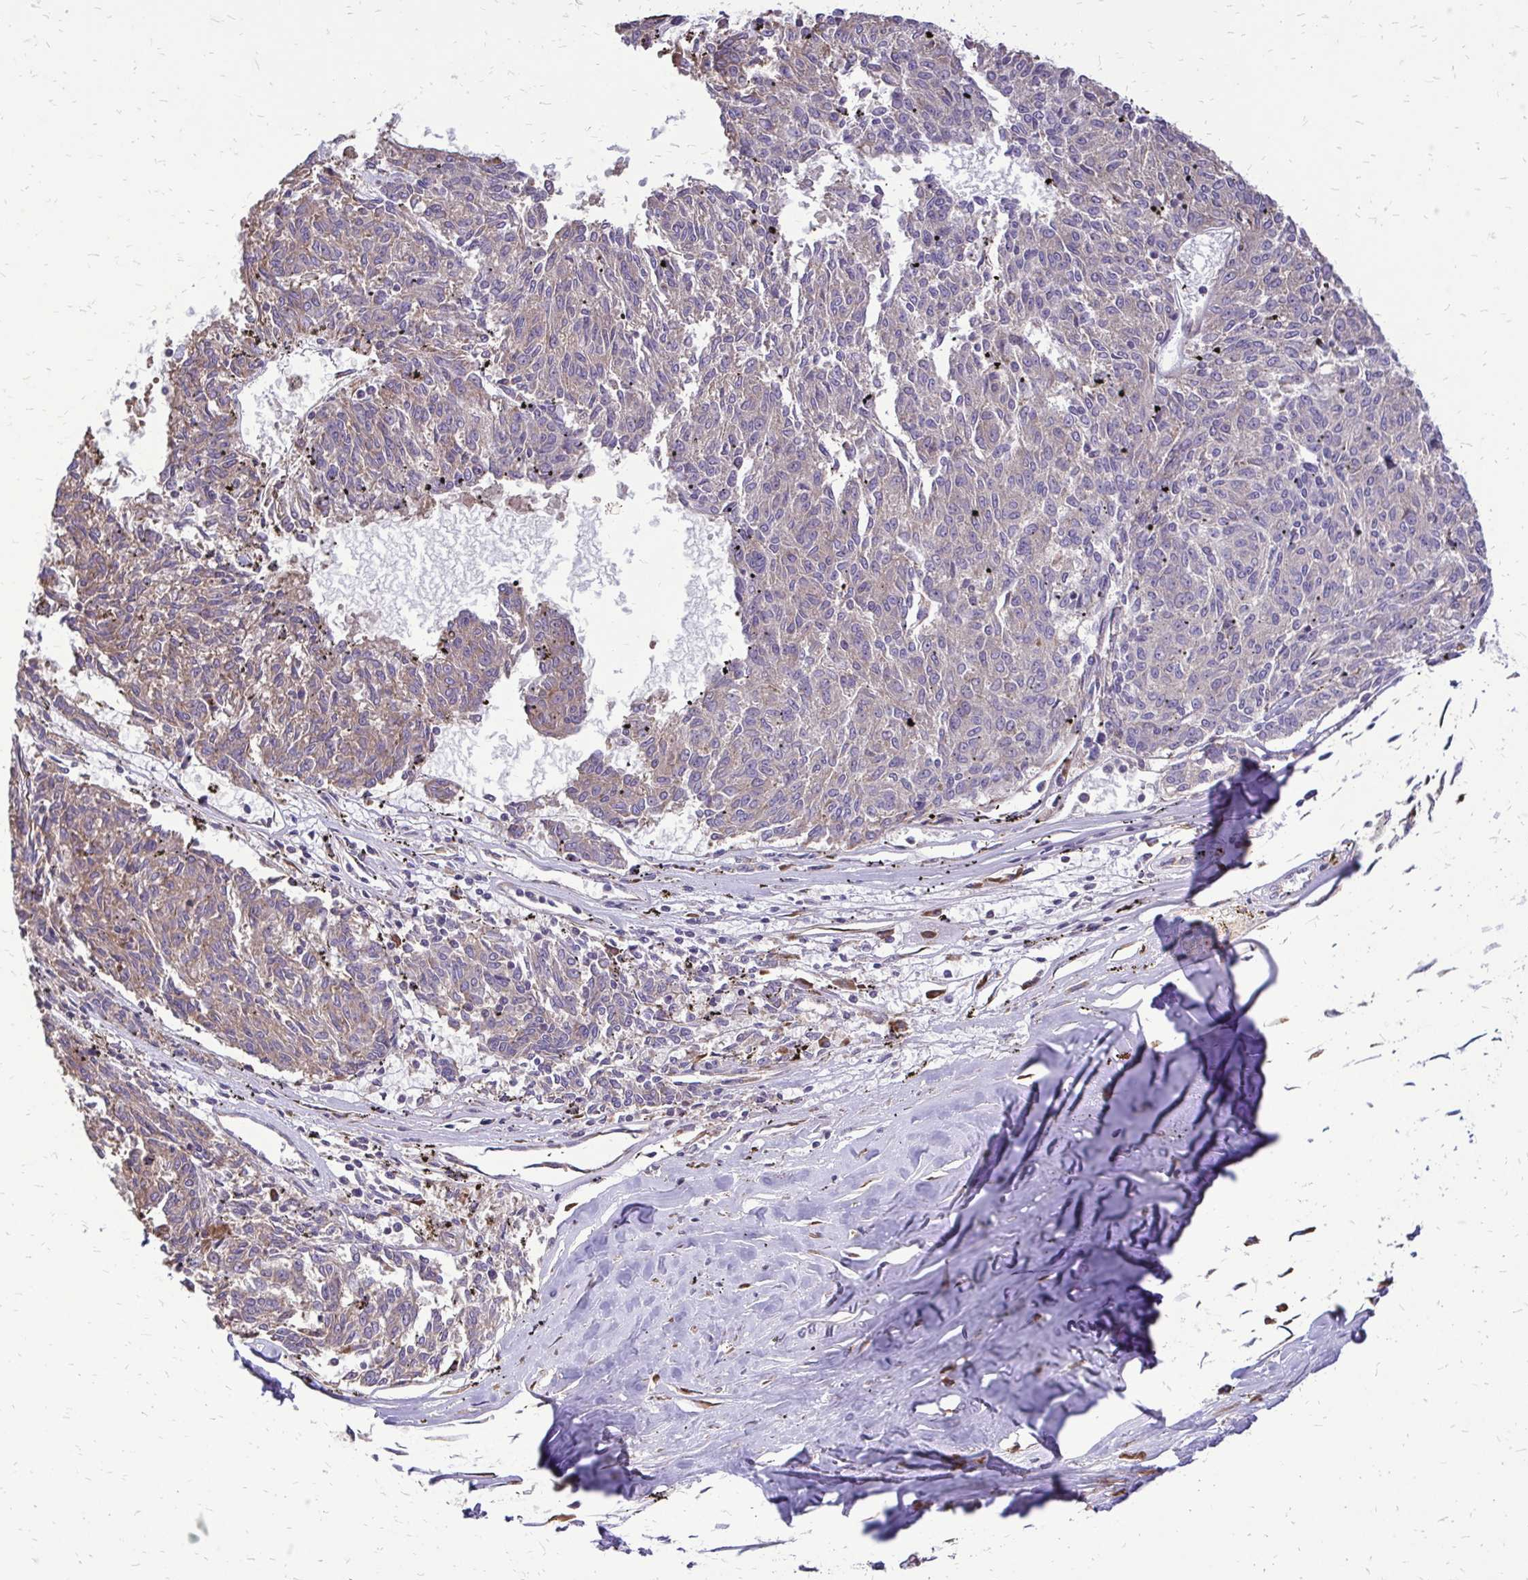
{"staining": {"intensity": "weak", "quantity": "25%-75%", "location": "cytoplasmic/membranous"}, "tissue": "melanoma", "cell_type": "Tumor cells", "image_type": "cancer", "snomed": [{"axis": "morphology", "description": "Malignant melanoma, NOS"}, {"axis": "topography", "description": "Skin"}], "caption": "Melanoma stained with a brown dye exhibits weak cytoplasmic/membranous positive staining in approximately 25%-75% of tumor cells.", "gene": "RPS3", "patient": {"sex": "female", "age": 72}}